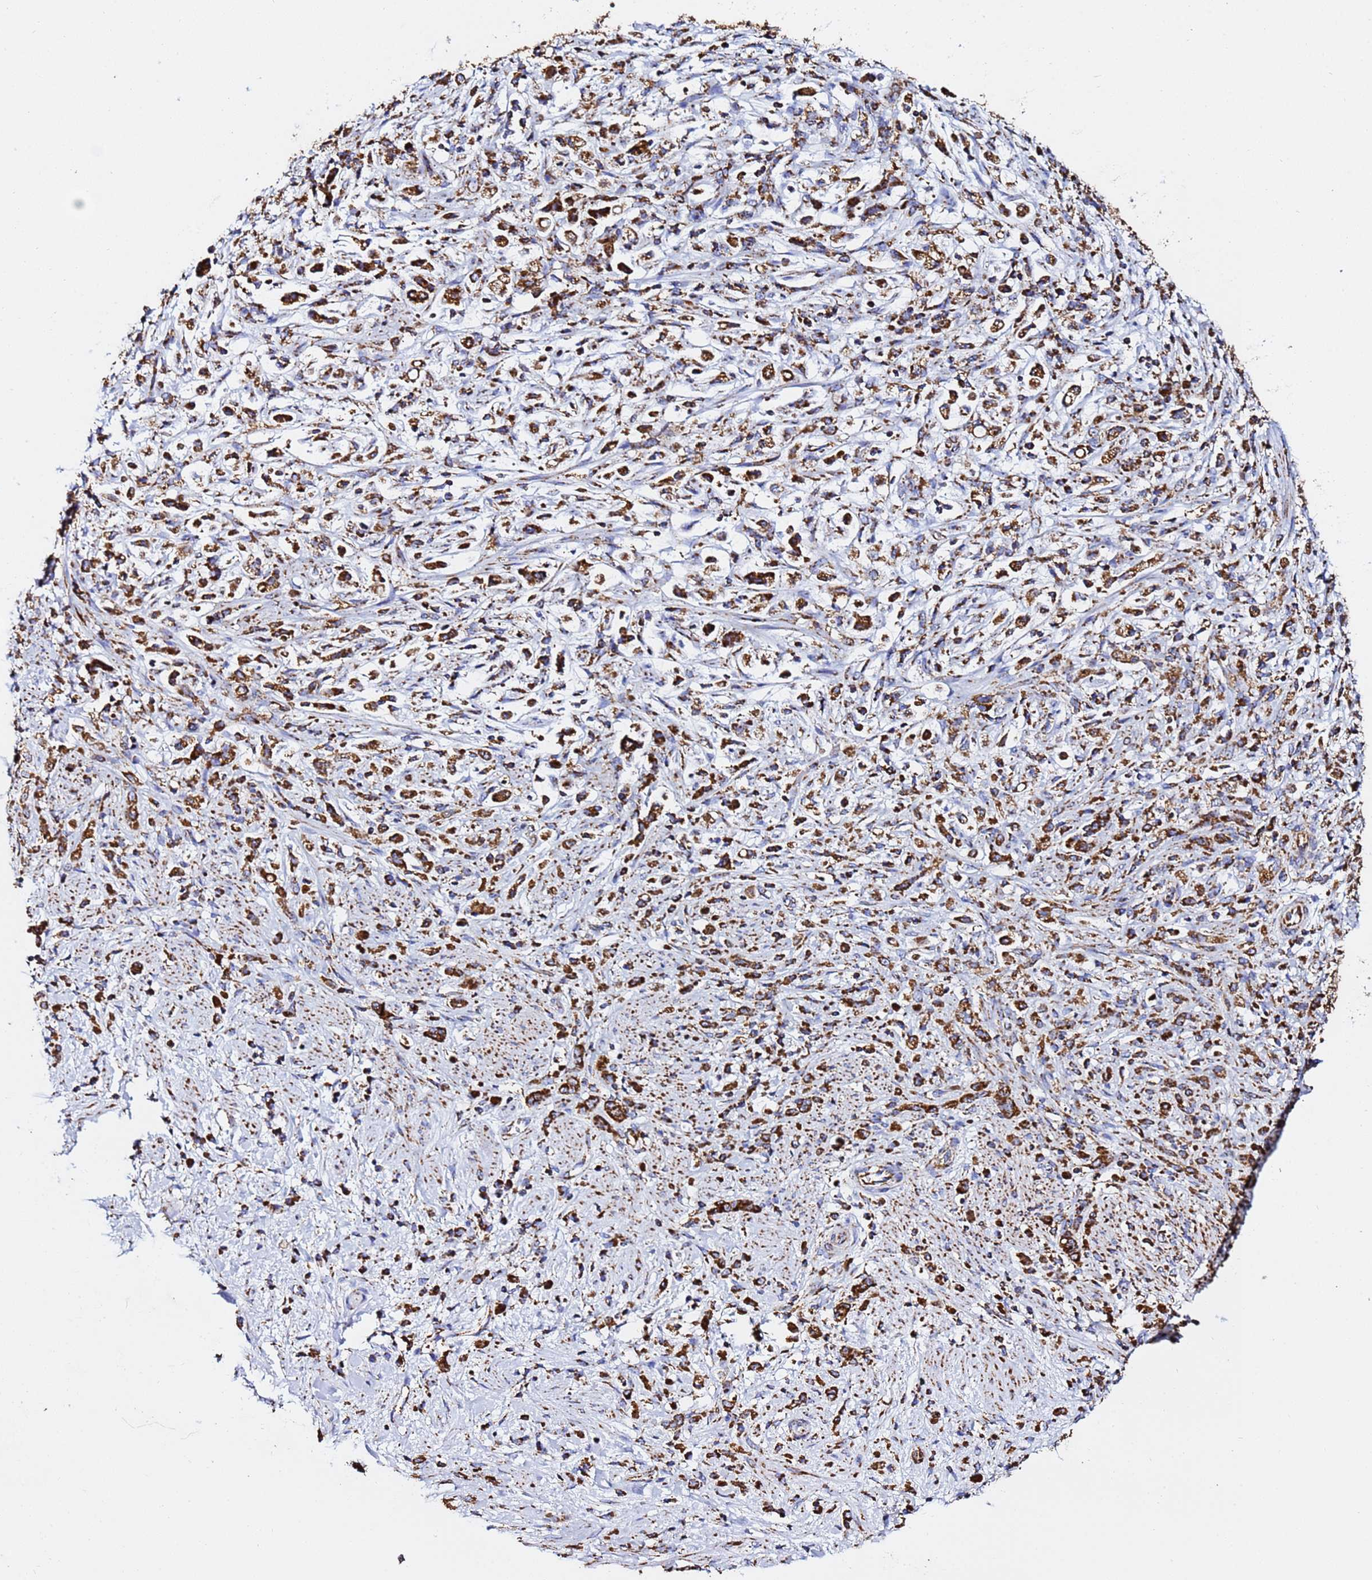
{"staining": {"intensity": "strong", "quantity": ">75%", "location": "cytoplasmic/membranous"}, "tissue": "stomach cancer", "cell_type": "Tumor cells", "image_type": "cancer", "snomed": [{"axis": "morphology", "description": "Adenocarcinoma, NOS"}, {"axis": "topography", "description": "Stomach"}], "caption": "Protein positivity by immunohistochemistry (IHC) reveals strong cytoplasmic/membranous positivity in about >75% of tumor cells in stomach cancer. Using DAB (3,3'-diaminobenzidine) (brown) and hematoxylin (blue) stains, captured at high magnification using brightfield microscopy.", "gene": "PHB2", "patient": {"sex": "female", "age": 60}}